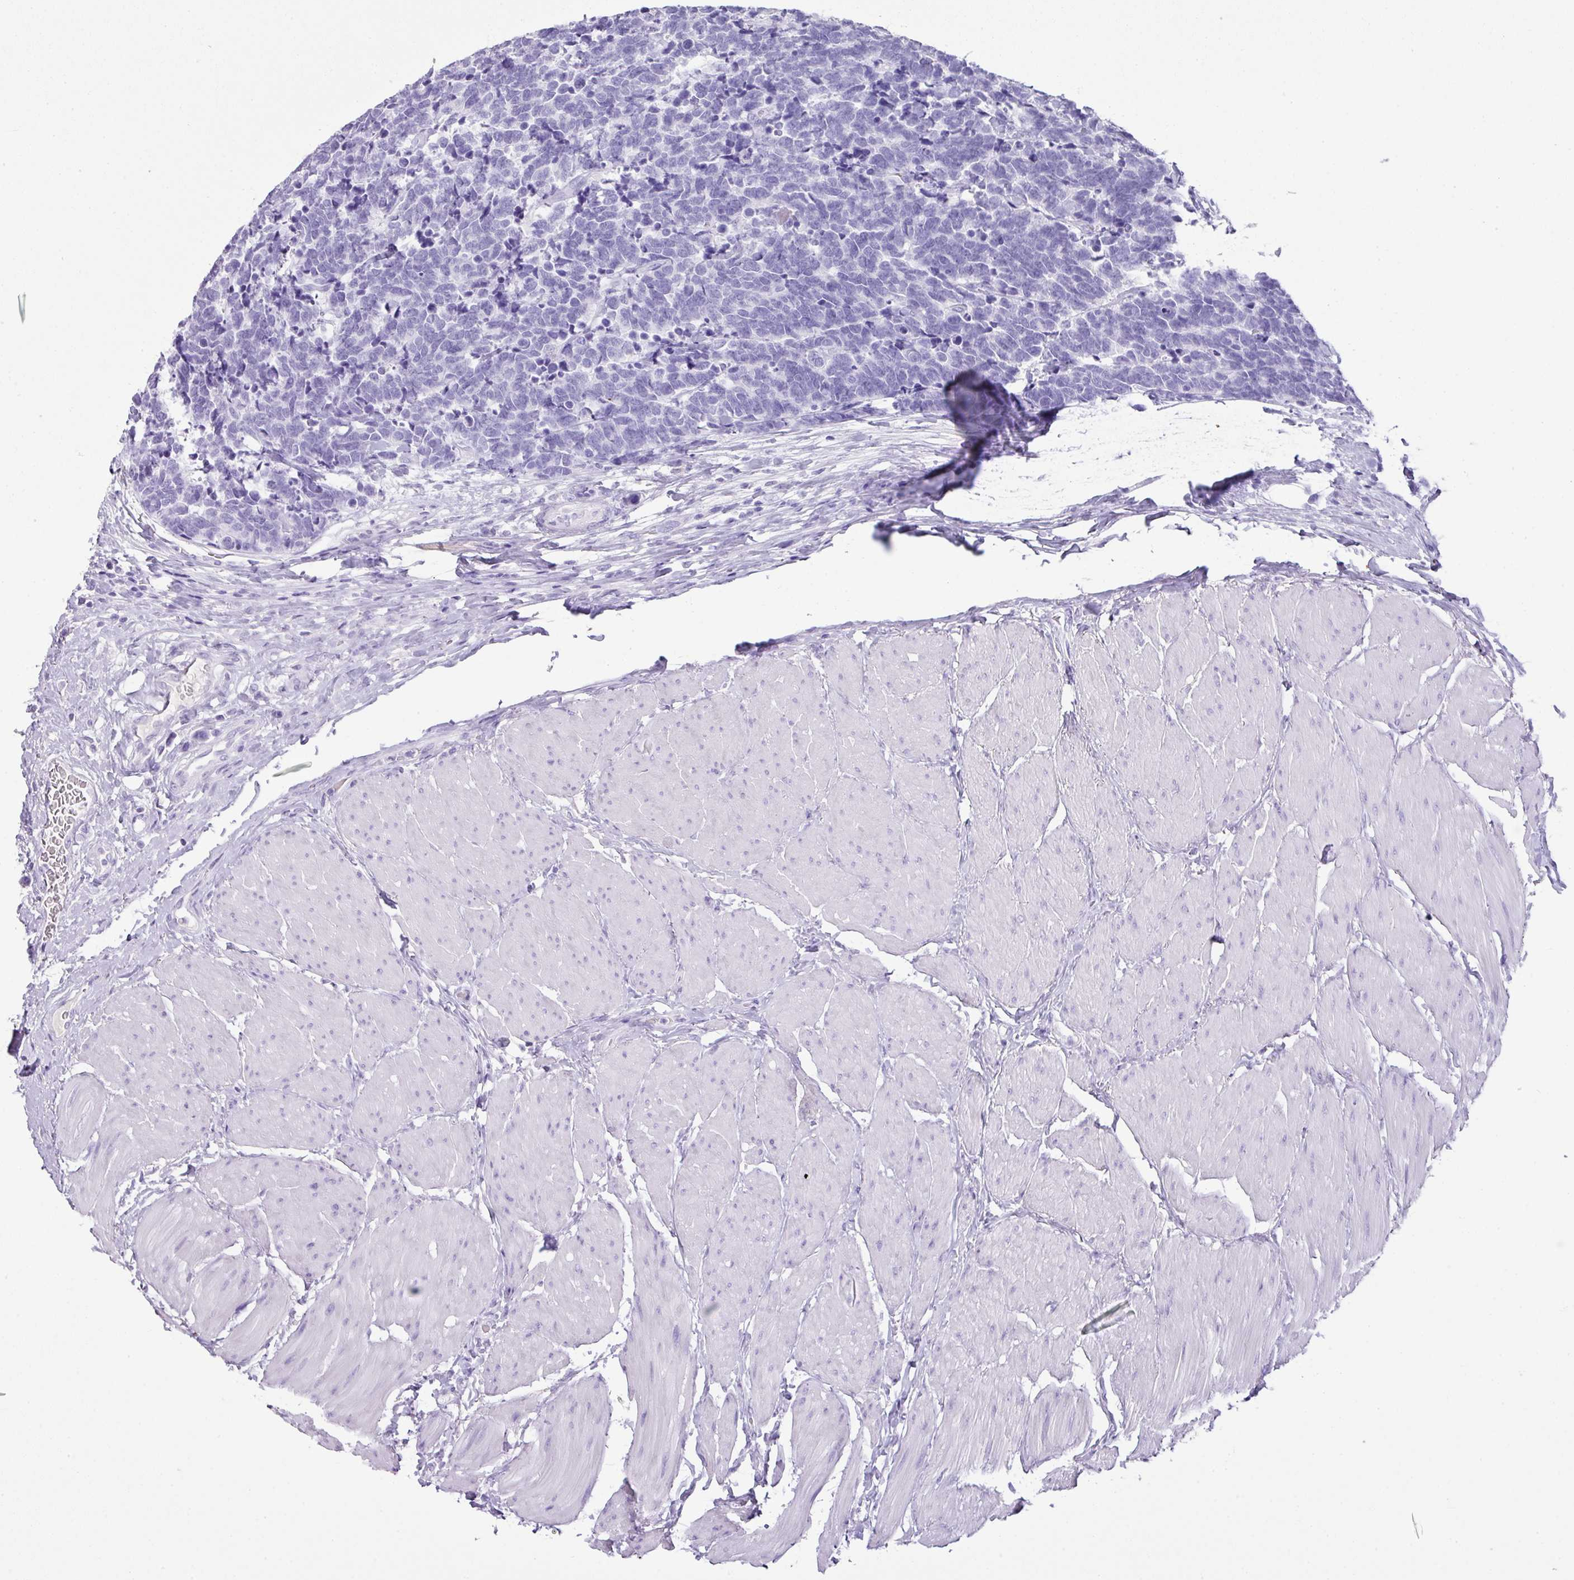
{"staining": {"intensity": "negative", "quantity": "none", "location": "none"}, "tissue": "carcinoid", "cell_type": "Tumor cells", "image_type": "cancer", "snomed": [{"axis": "morphology", "description": "Carcinoma, NOS"}, {"axis": "morphology", "description": "Carcinoid, malignant, NOS"}, {"axis": "topography", "description": "Urinary bladder"}], "caption": "Immunohistochemistry (IHC) of human malignant carcinoid demonstrates no expression in tumor cells.", "gene": "TNP1", "patient": {"sex": "male", "age": 57}}